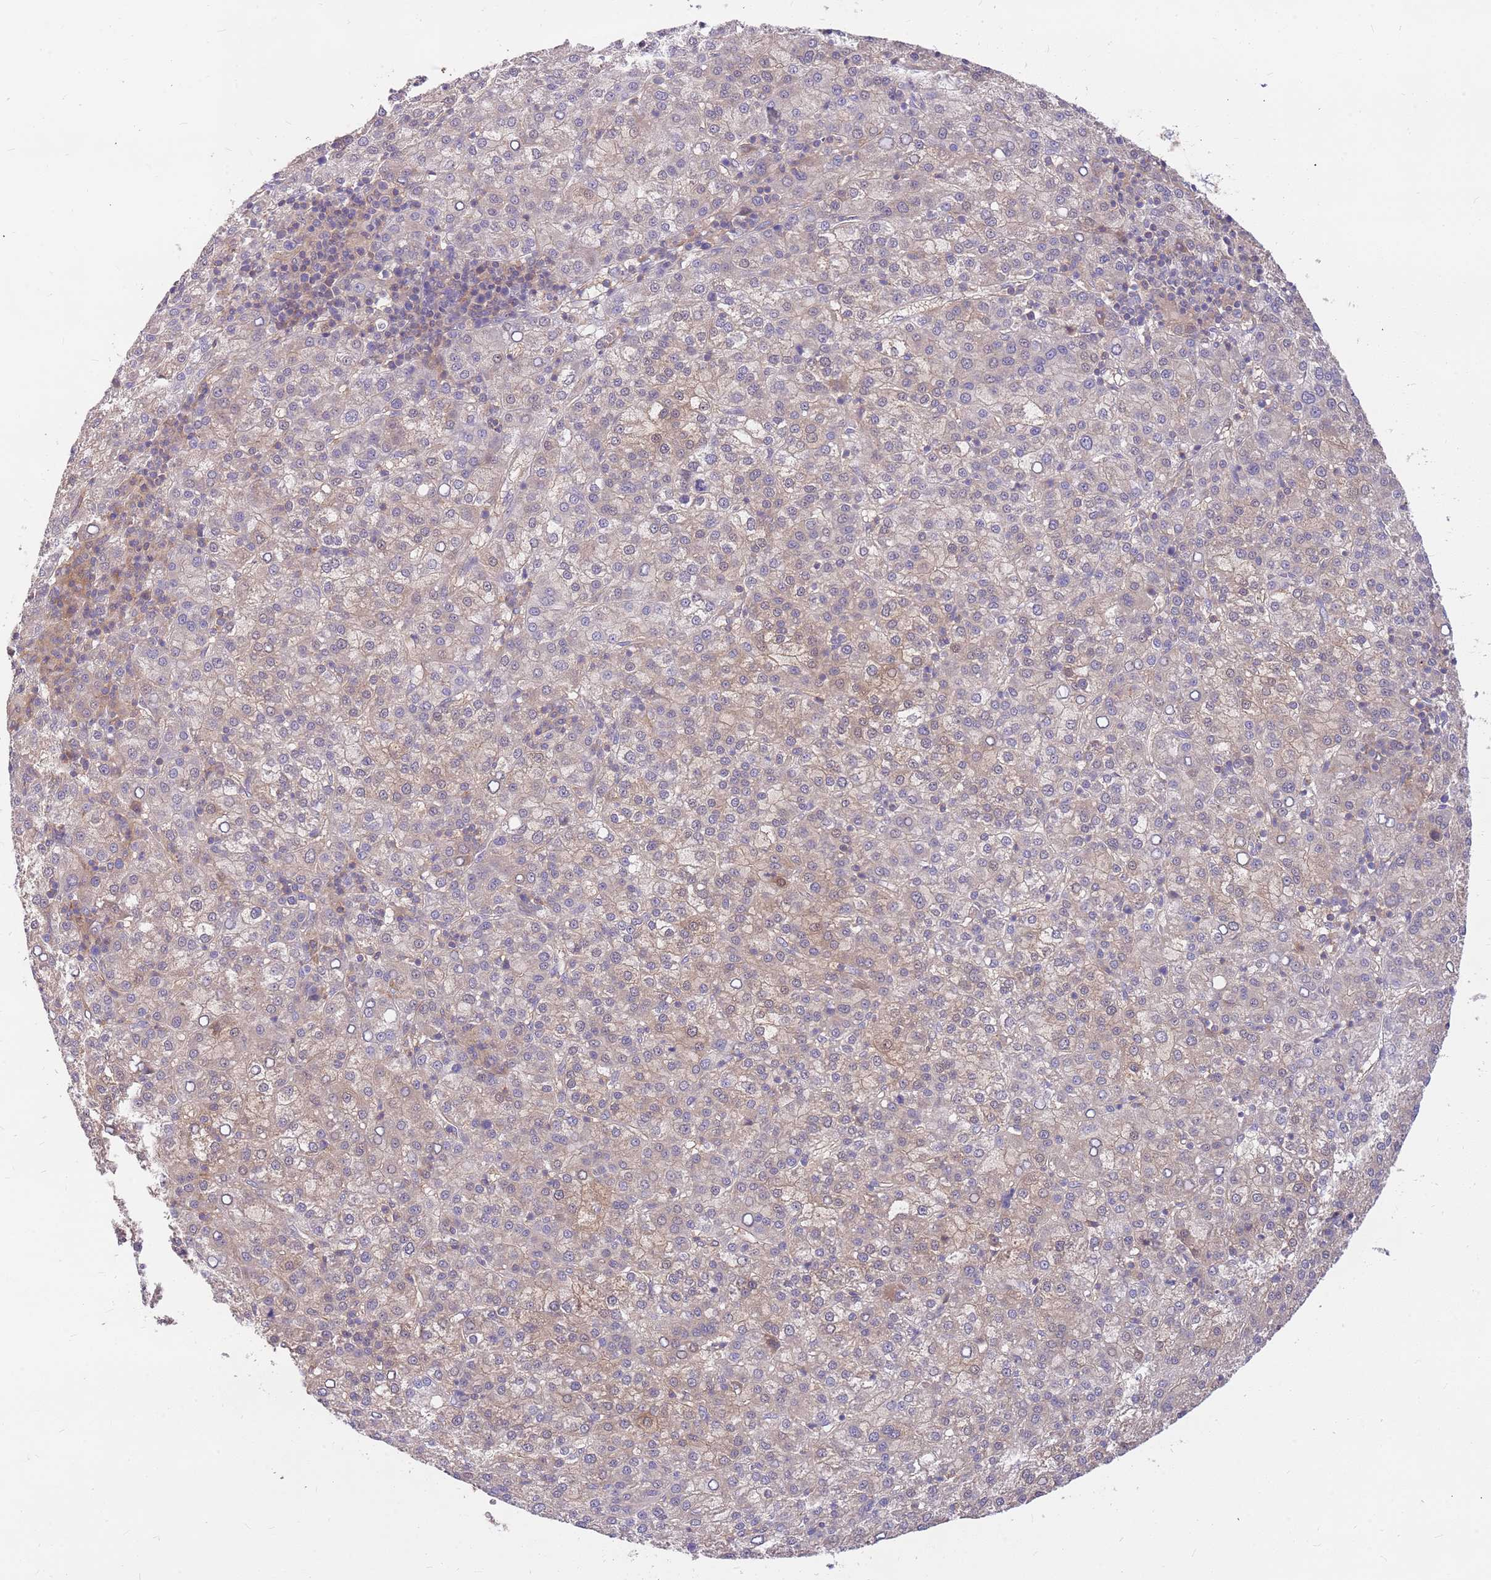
{"staining": {"intensity": "weak", "quantity": "<25%", "location": "cytoplasmic/membranous"}, "tissue": "liver cancer", "cell_type": "Tumor cells", "image_type": "cancer", "snomed": [{"axis": "morphology", "description": "Carcinoma, Hepatocellular, NOS"}, {"axis": "topography", "description": "Liver"}], "caption": "Hepatocellular carcinoma (liver) stained for a protein using IHC demonstrates no positivity tumor cells.", "gene": "MVD", "patient": {"sex": "female", "age": 58}}